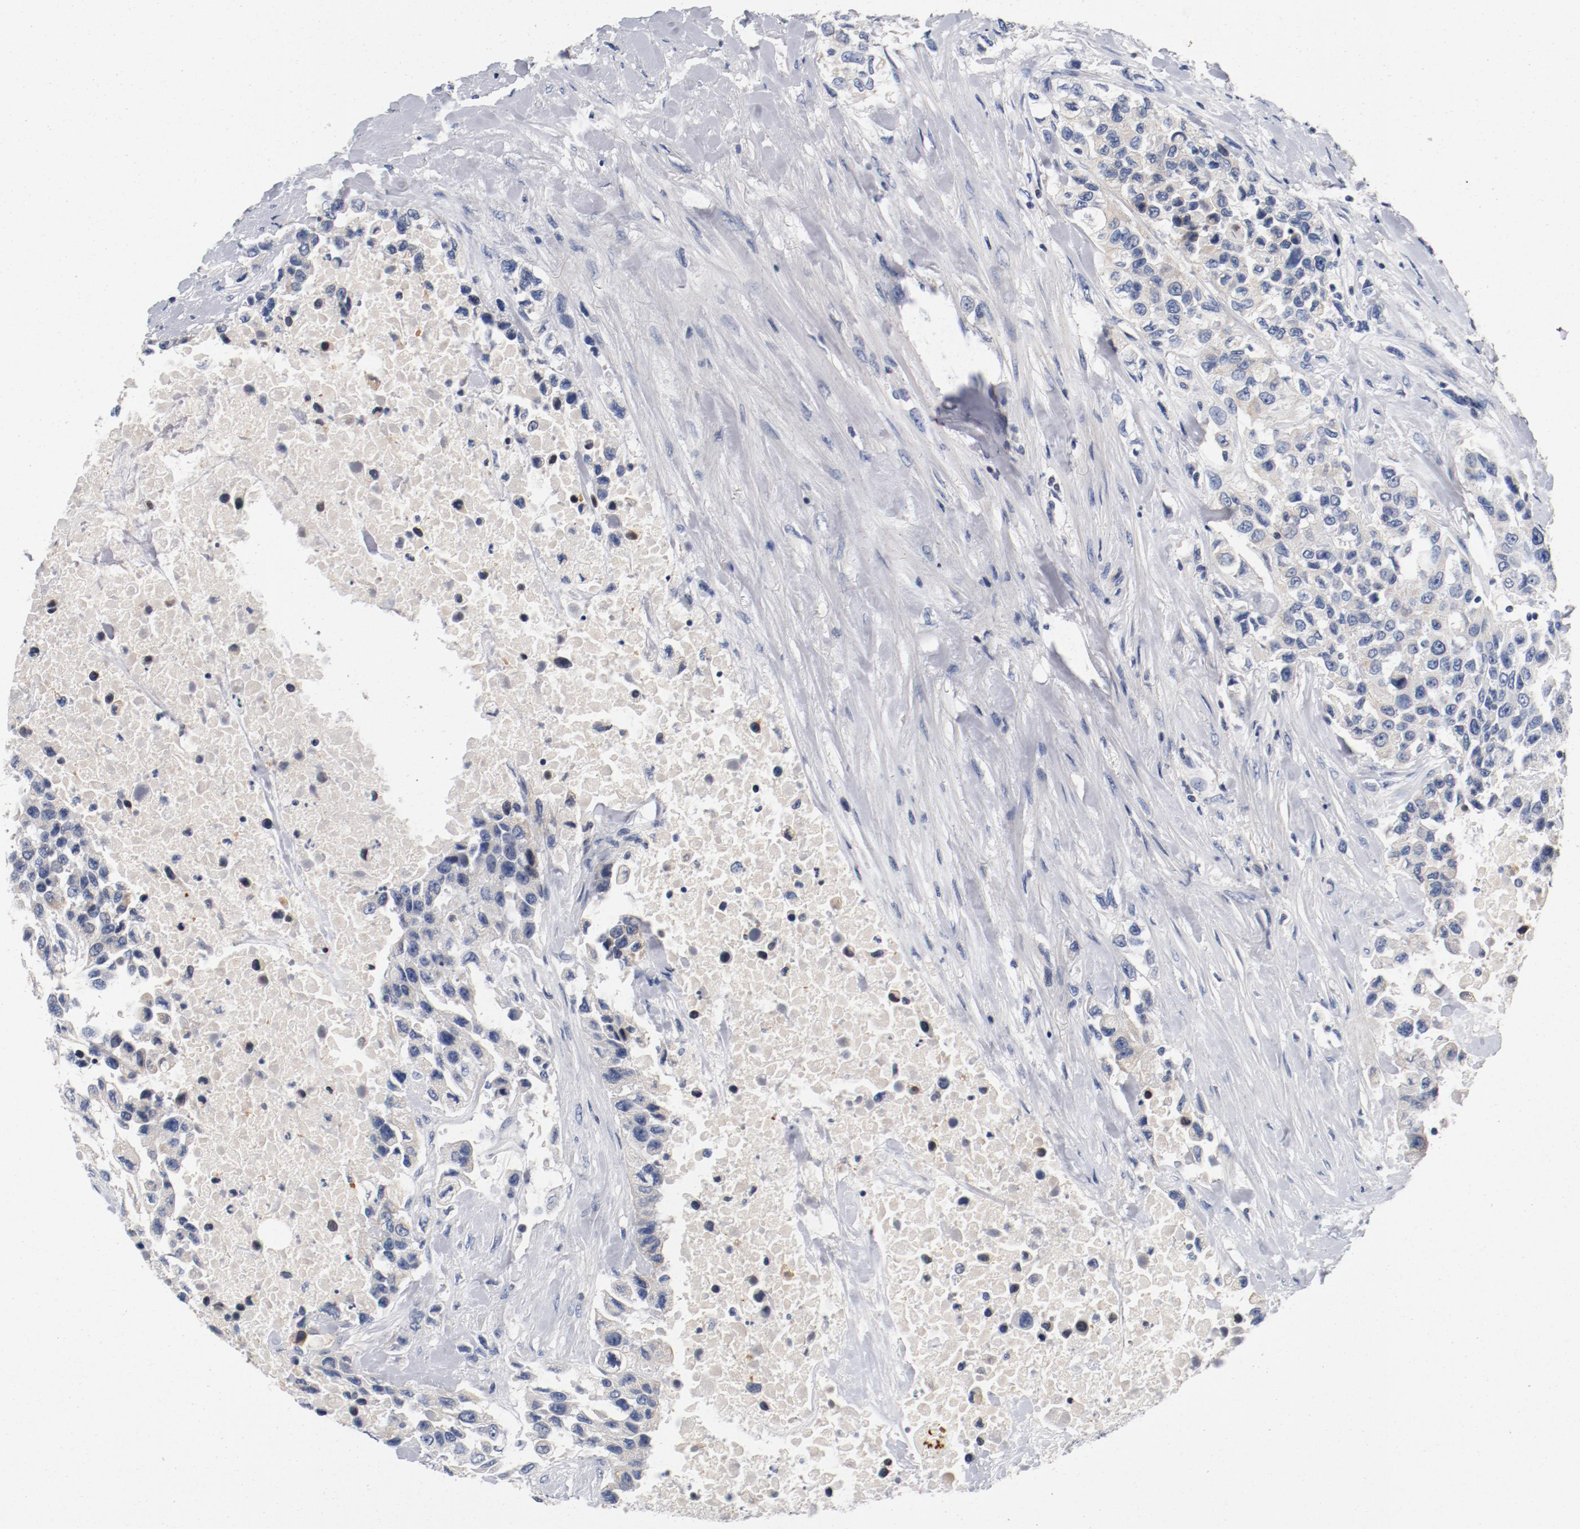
{"staining": {"intensity": "weak", "quantity": "<25%", "location": "cytoplasmic/membranous"}, "tissue": "urothelial cancer", "cell_type": "Tumor cells", "image_type": "cancer", "snomed": [{"axis": "morphology", "description": "Urothelial carcinoma, High grade"}, {"axis": "topography", "description": "Urinary bladder"}], "caption": "Protein analysis of urothelial carcinoma (high-grade) displays no significant staining in tumor cells.", "gene": "PIM1", "patient": {"sex": "female", "age": 80}}